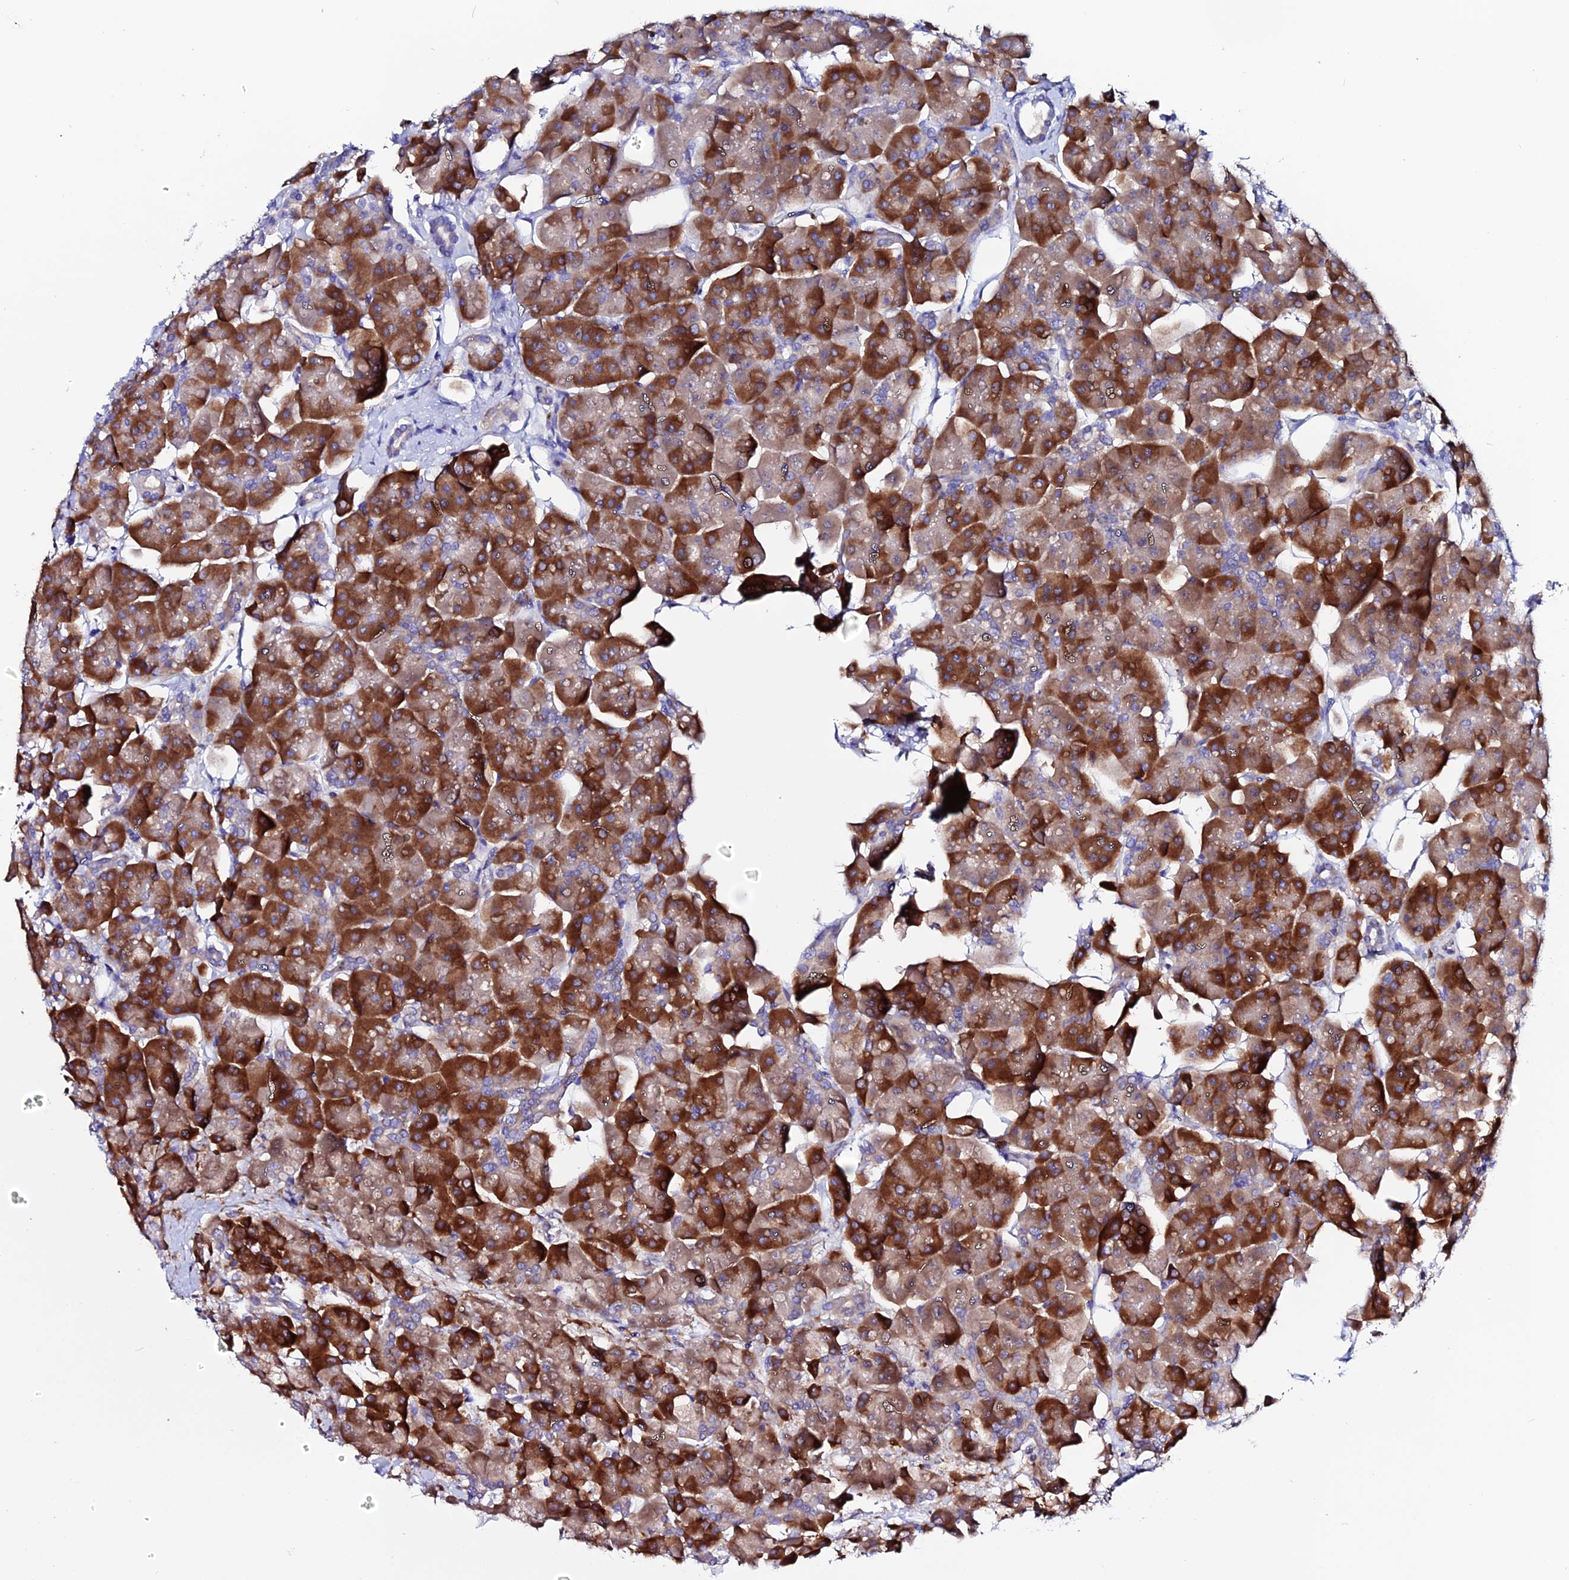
{"staining": {"intensity": "strong", "quantity": ">75%", "location": "cytoplasmic/membranous"}, "tissue": "pancreas", "cell_type": "Exocrine glandular cells", "image_type": "normal", "snomed": [{"axis": "morphology", "description": "Normal tissue, NOS"}, {"axis": "topography", "description": "Pancreas"}], "caption": "The immunohistochemical stain highlights strong cytoplasmic/membranous expression in exocrine glandular cells of benign pancreas.", "gene": "EEF1G", "patient": {"sex": "male", "age": 66}}